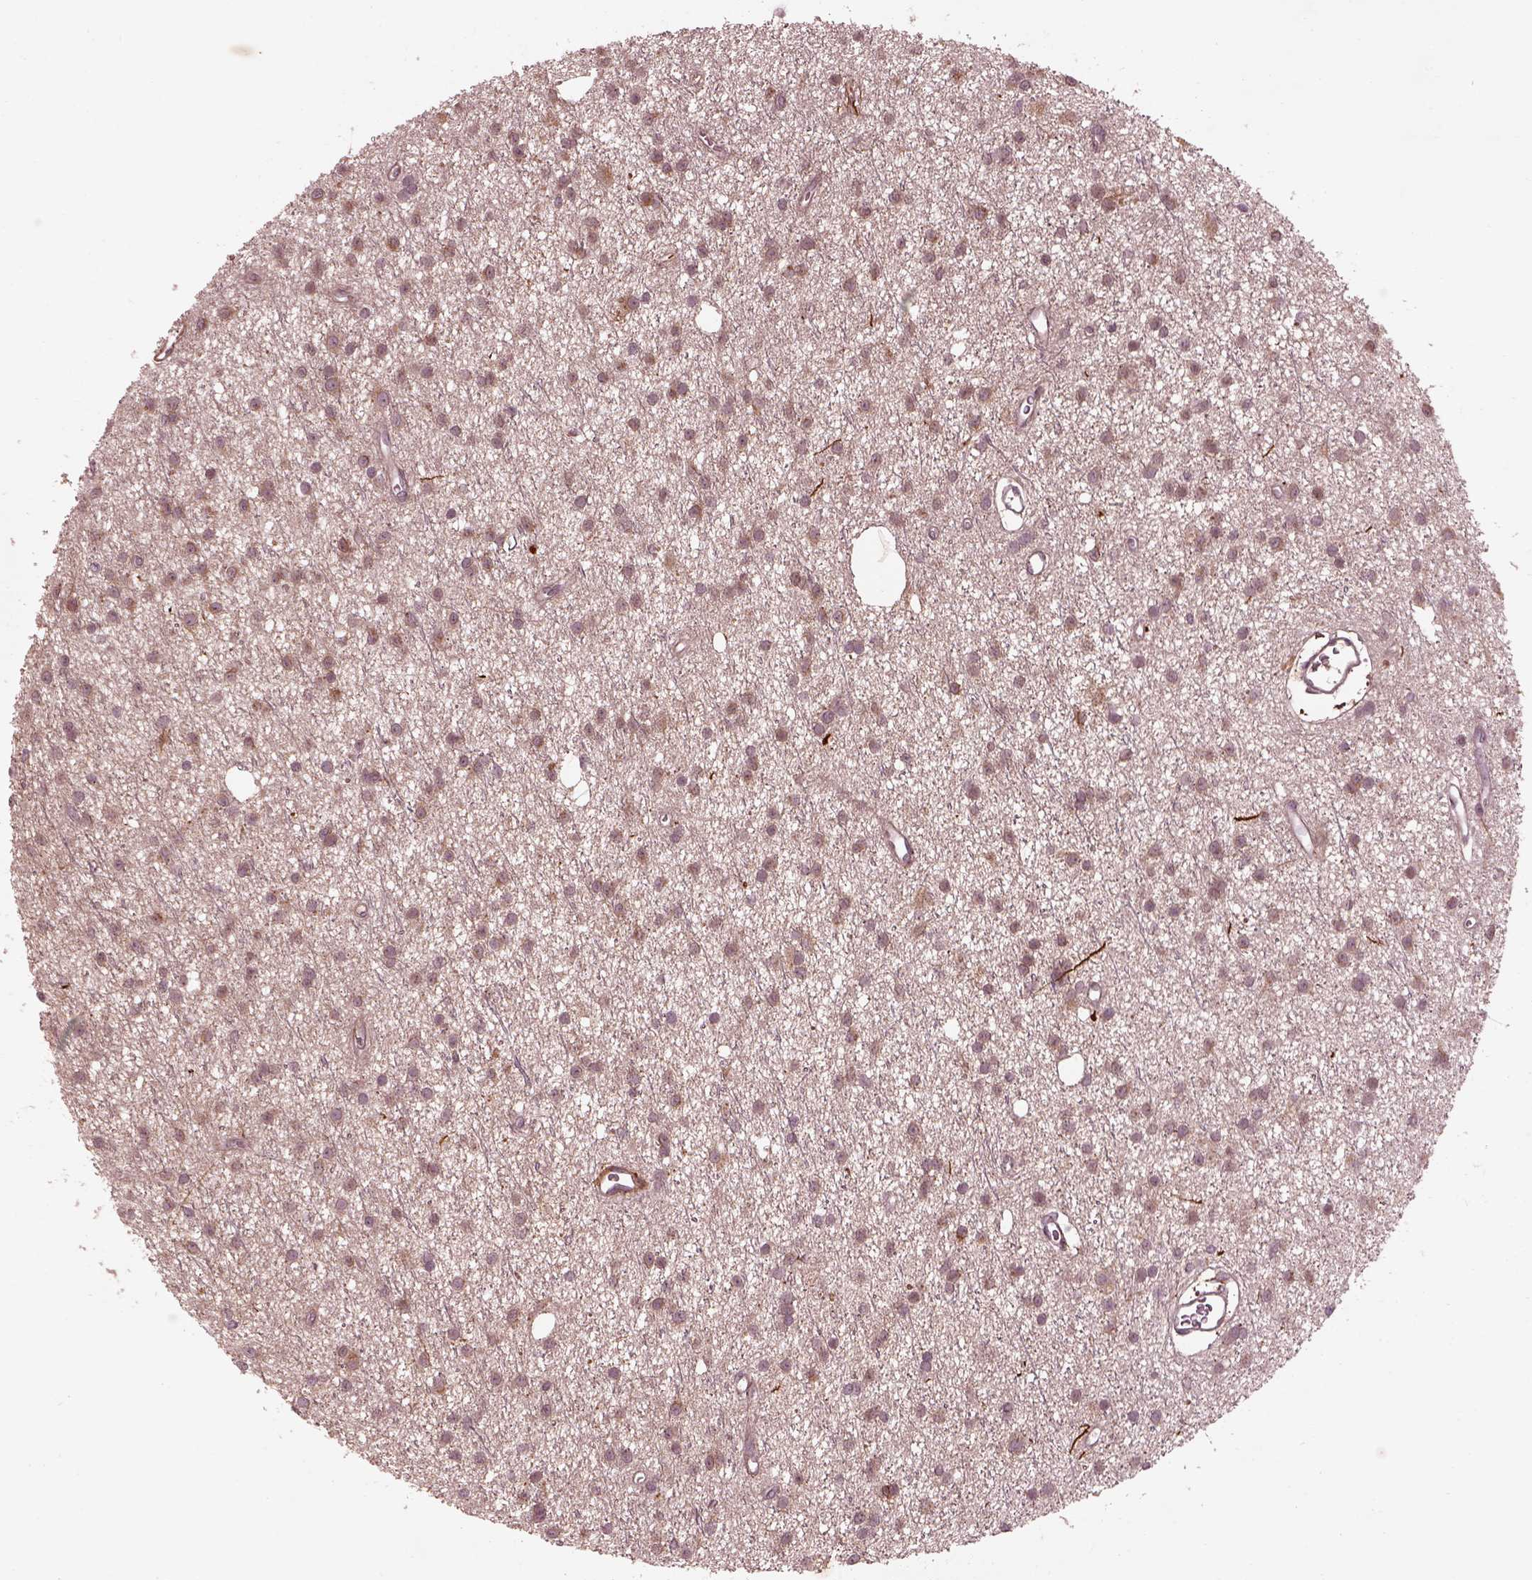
{"staining": {"intensity": "moderate", "quantity": "<25%", "location": "cytoplasmic/membranous"}, "tissue": "glioma", "cell_type": "Tumor cells", "image_type": "cancer", "snomed": [{"axis": "morphology", "description": "Glioma, malignant, Low grade"}, {"axis": "topography", "description": "Brain"}], "caption": "Human malignant glioma (low-grade) stained with a protein marker displays moderate staining in tumor cells.", "gene": "EFEMP1", "patient": {"sex": "male", "age": 27}}